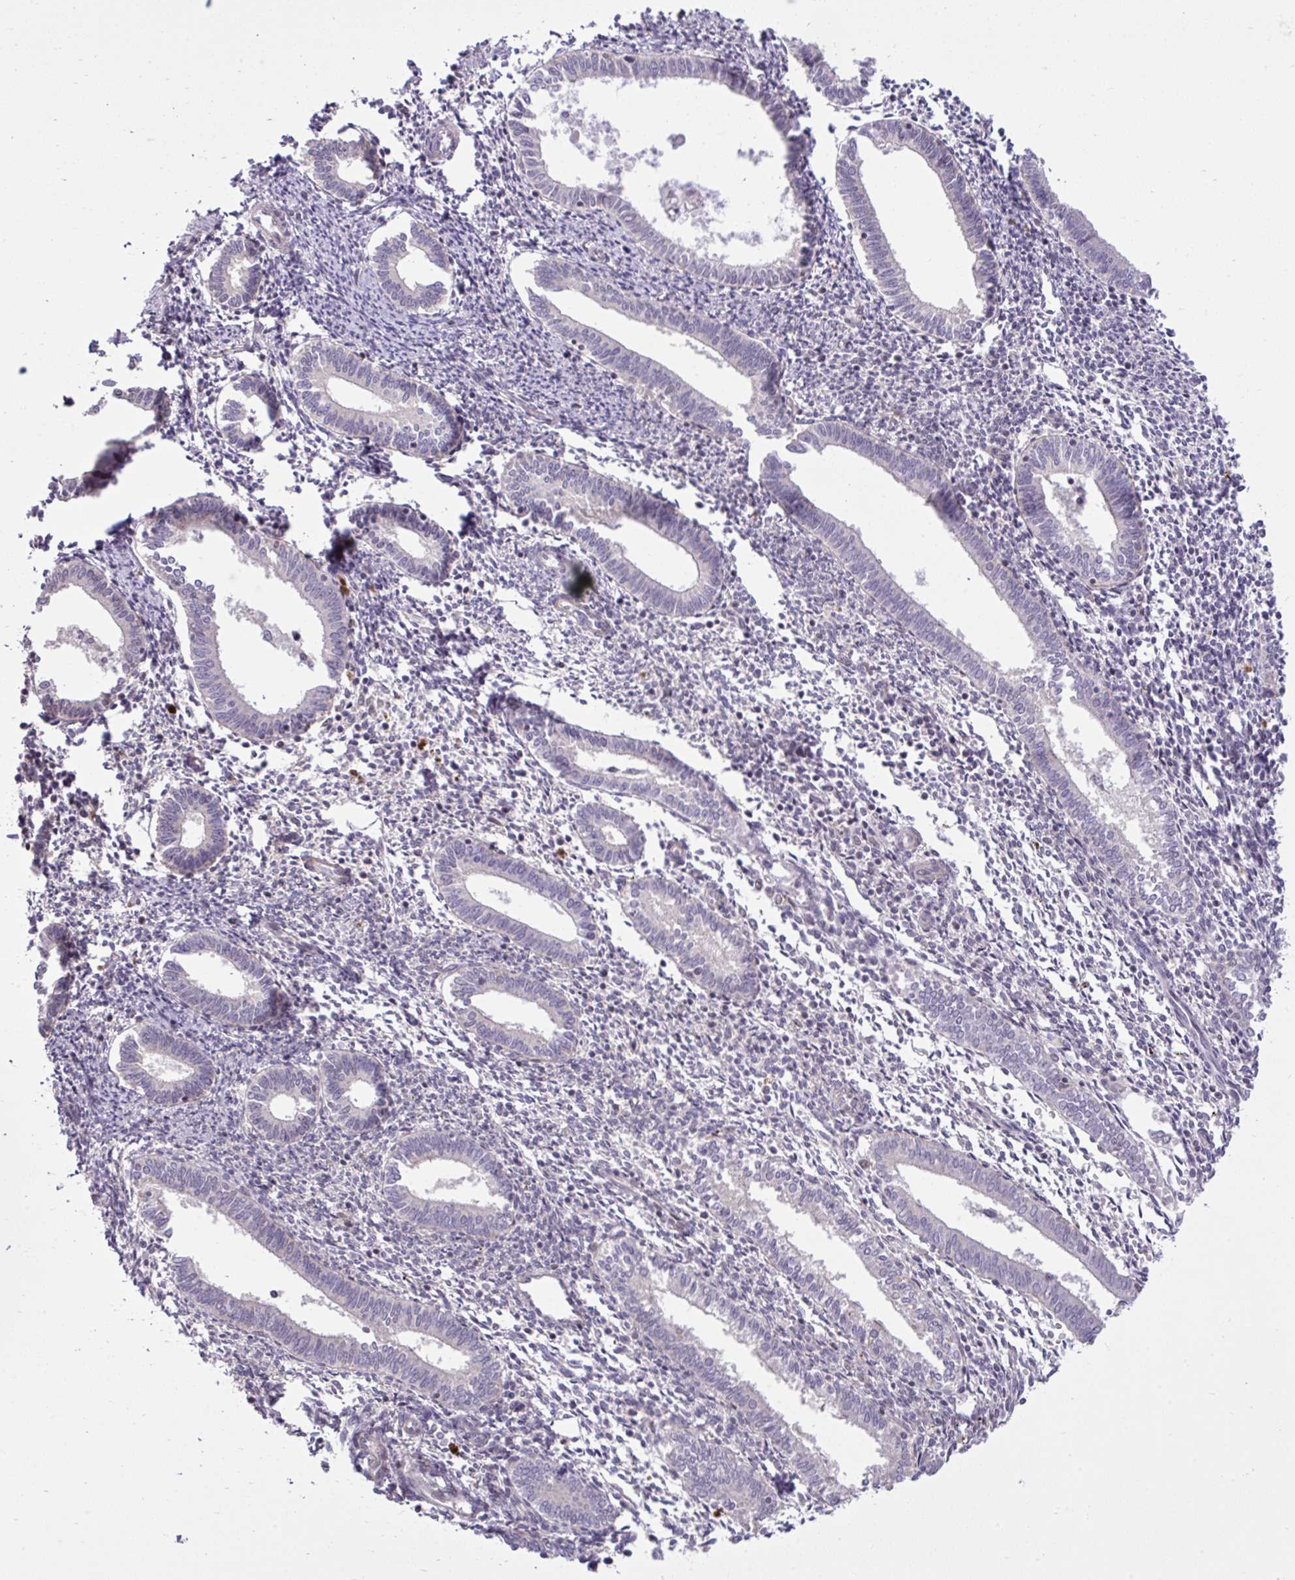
{"staining": {"intensity": "negative", "quantity": "none", "location": "none"}, "tissue": "endometrium", "cell_type": "Cells in endometrial stroma", "image_type": "normal", "snomed": [{"axis": "morphology", "description": "Normal tissue, NOS"}, {"axis": "topography", "description": "Endometrium"}], "caption": "A histopathology image of endometrium stained for a protein demonstrates no brown staining in cells in endometrial stroma.", "gene": "CYP20A1", "patient": {"sex": "female", "age": 41}}